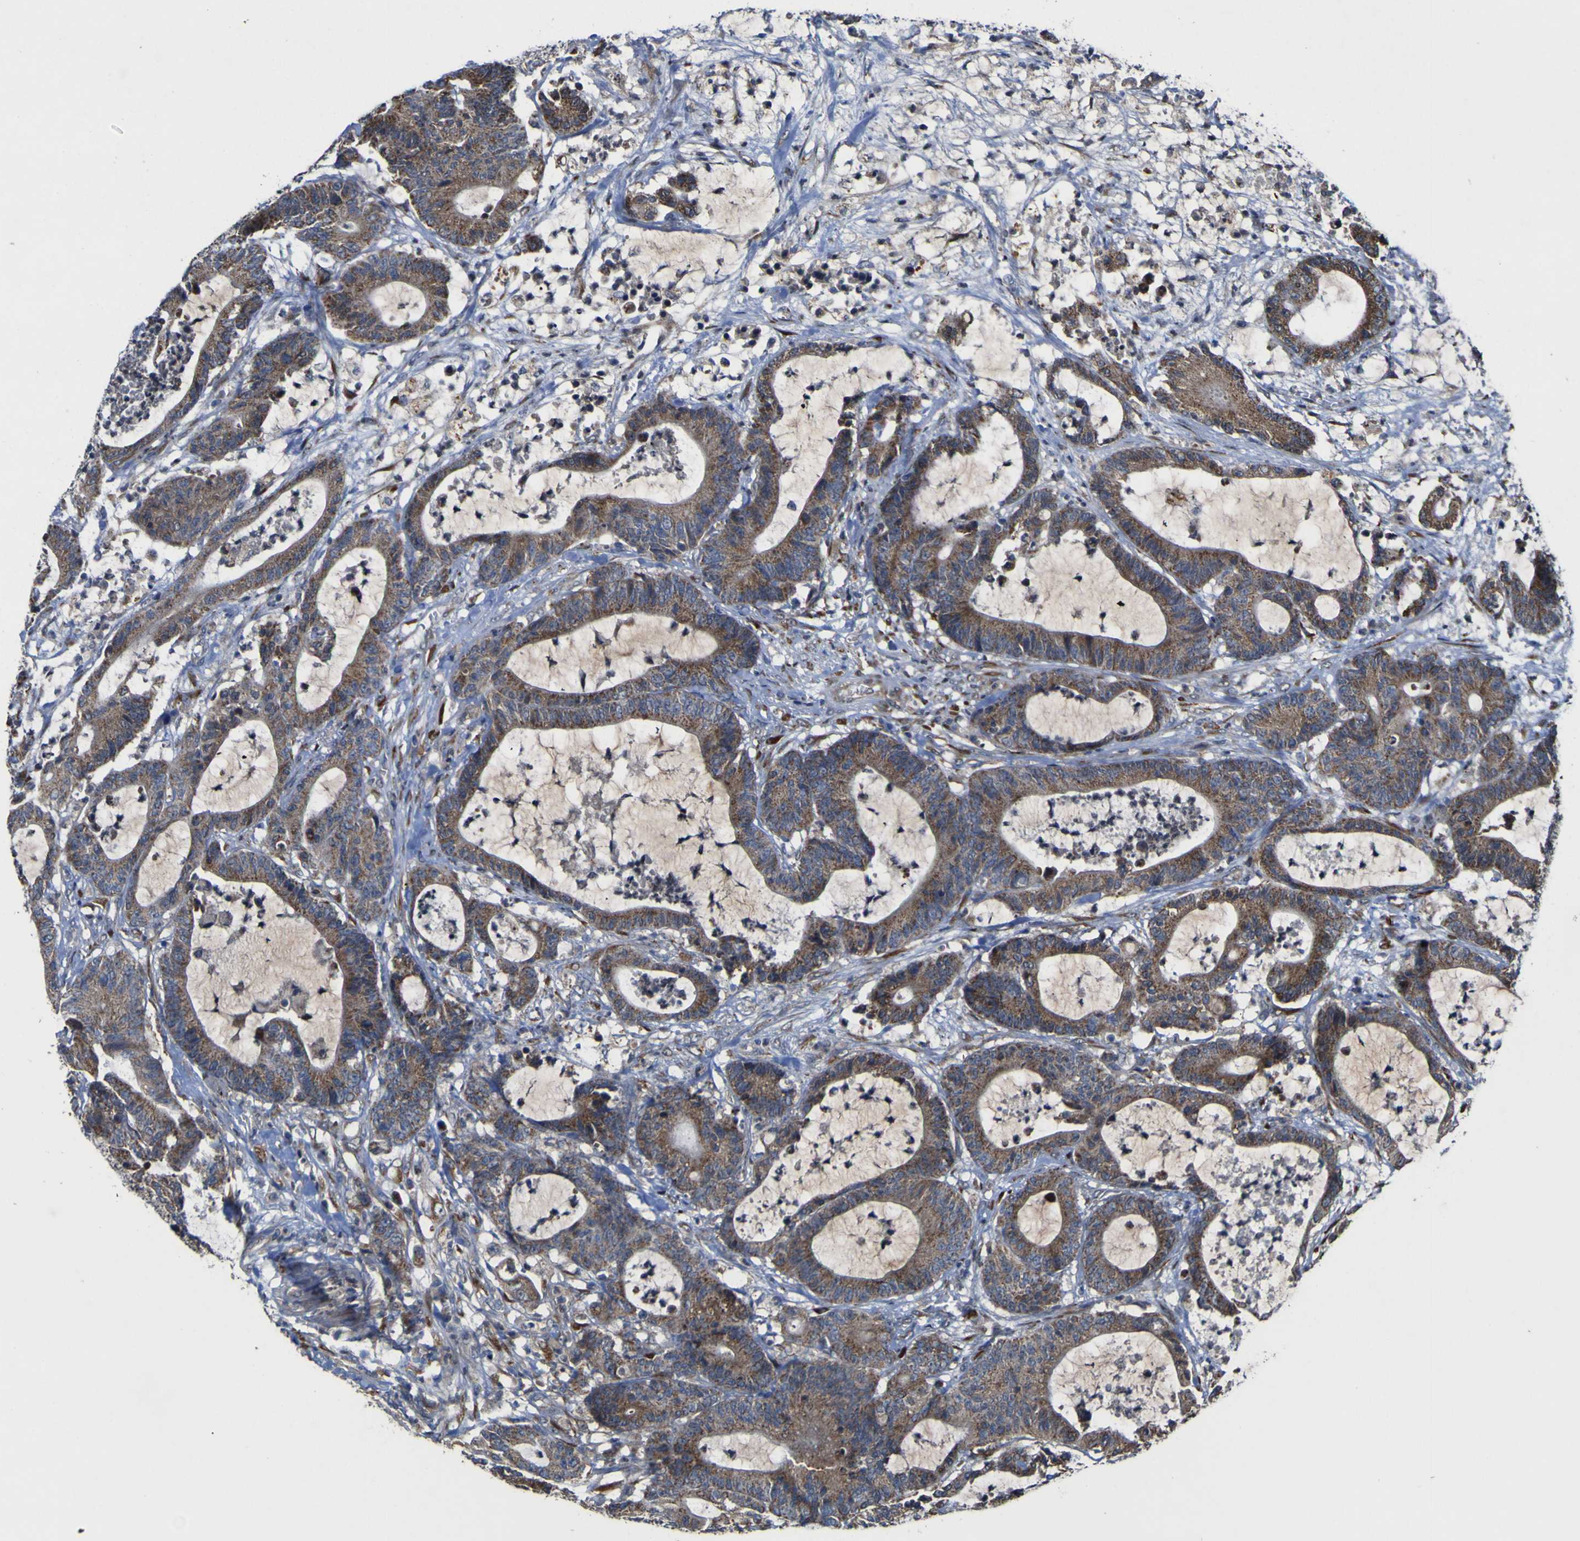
{"staining": {"intensity": "moderate", "quantity": ">75%", "location": "cytoplasmic/membranous"}, "tissue": "colorectal cancer", "cell_type": "Tumor cells", "image_type": "cancer", "snomed": [{"axis": "morphology", "description": "Adenocarcinoma, NOS"}, {"axis": "topography", "description": "Colon"}], "caption": "Tumor cells reveal medium levels of moderate cytoplasmic/membranous staining in approximately >75% of cells in colorectal adenocarcinoma. Immunohistochemistry (ihc) stains the protein in brown and the nuclei are stained blue.", "gene": "IRAK2", "patient": {"sex": "female", "age": 84}}